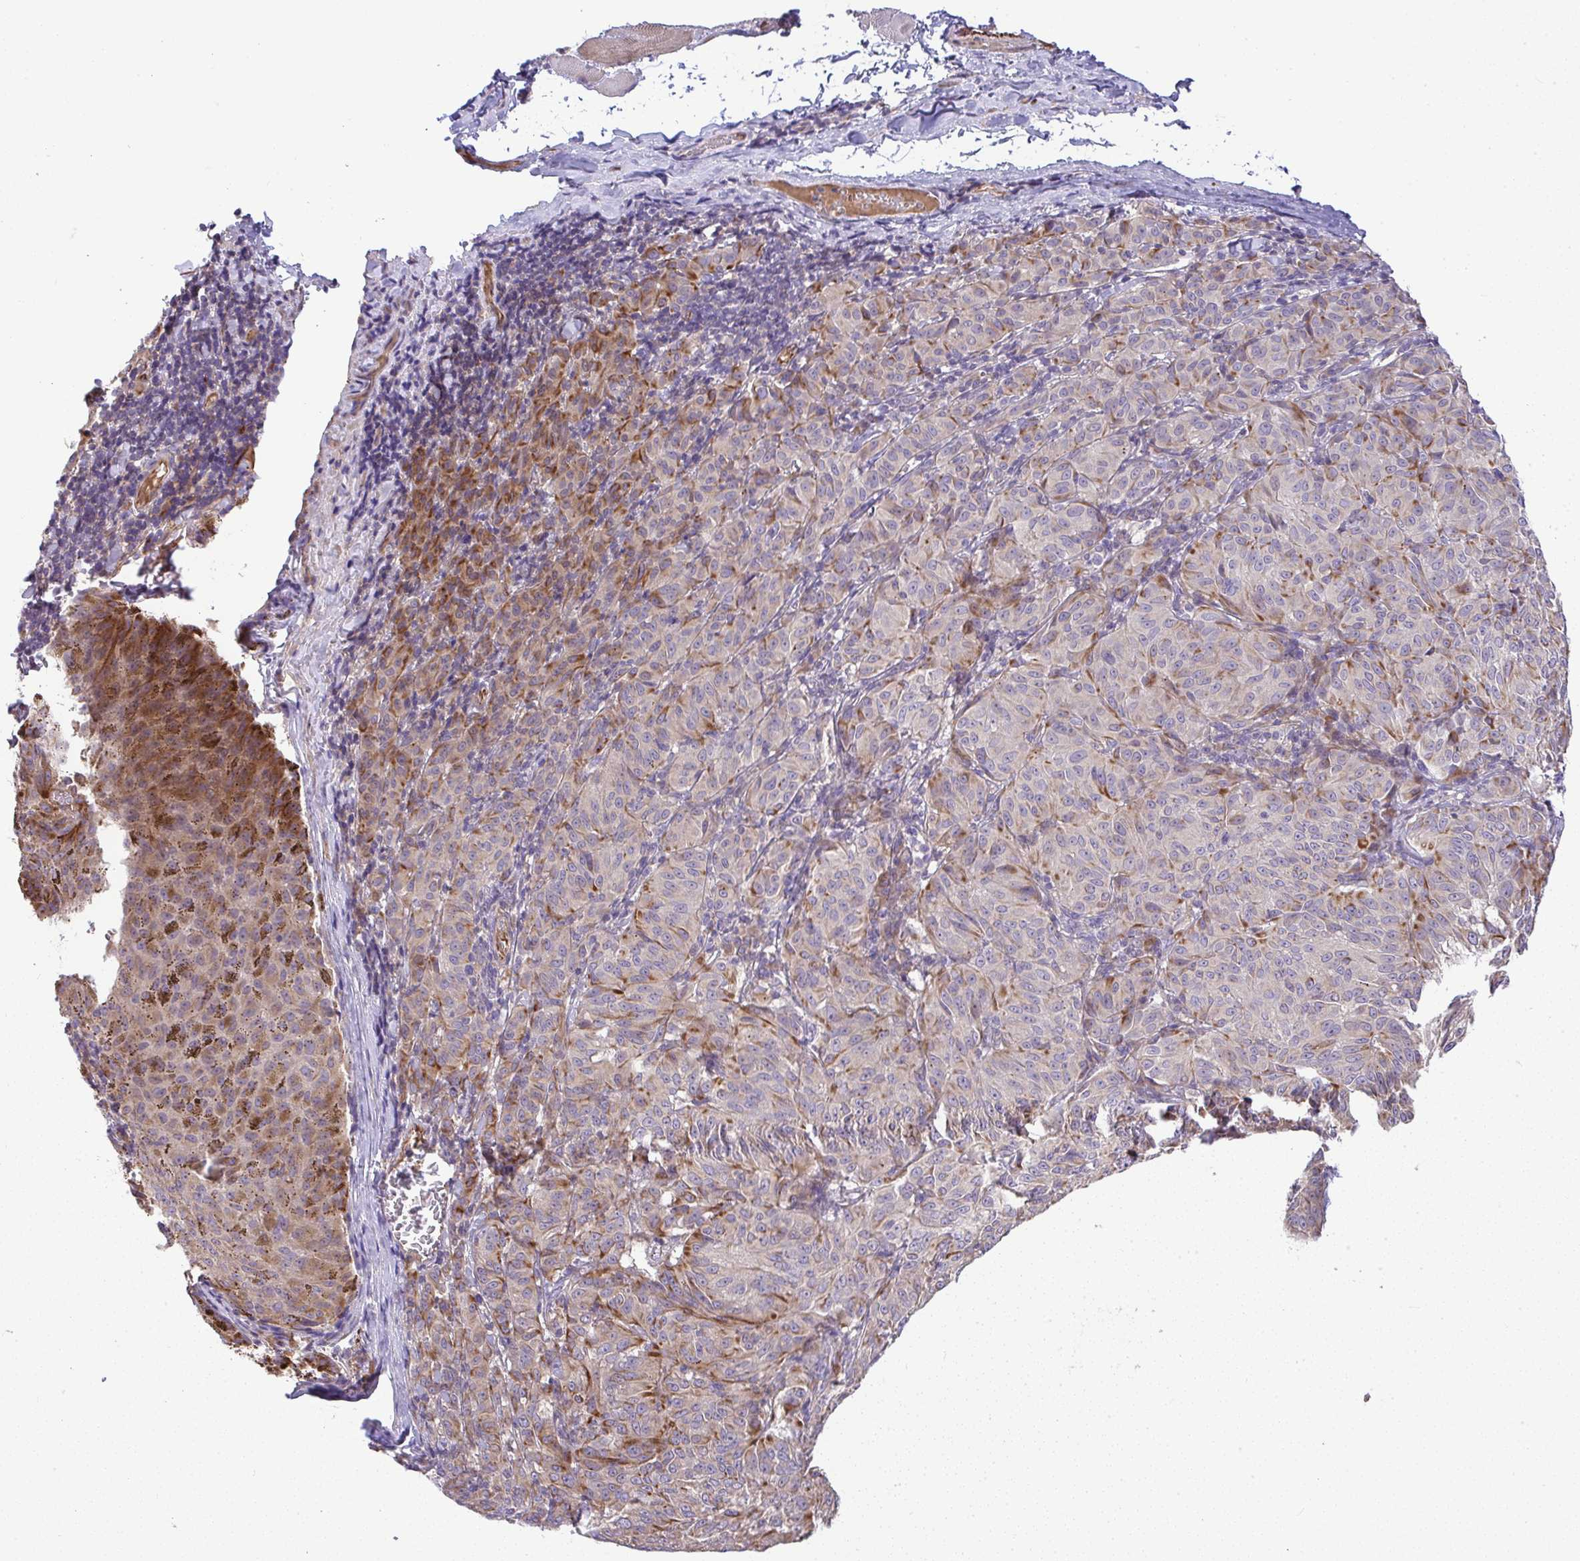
{"staining": {"intensity": "negative", "quantity": "none", "location": "none"}, "tissue": "melanoma", "cell_type": "Tumor cells", "image_type": "cancer", "snomed": [{"axis": "morphology", "description": "Malignant melanoma, NOS"}, {"axis": "topography", "description": "Skin"}], "caption": "This is an immunohistochemistry histopathology image of human melanoma. There is no expression in tumor cells.", "gene": "GRID2", "patient": {"sex": "female", "age": 72}}